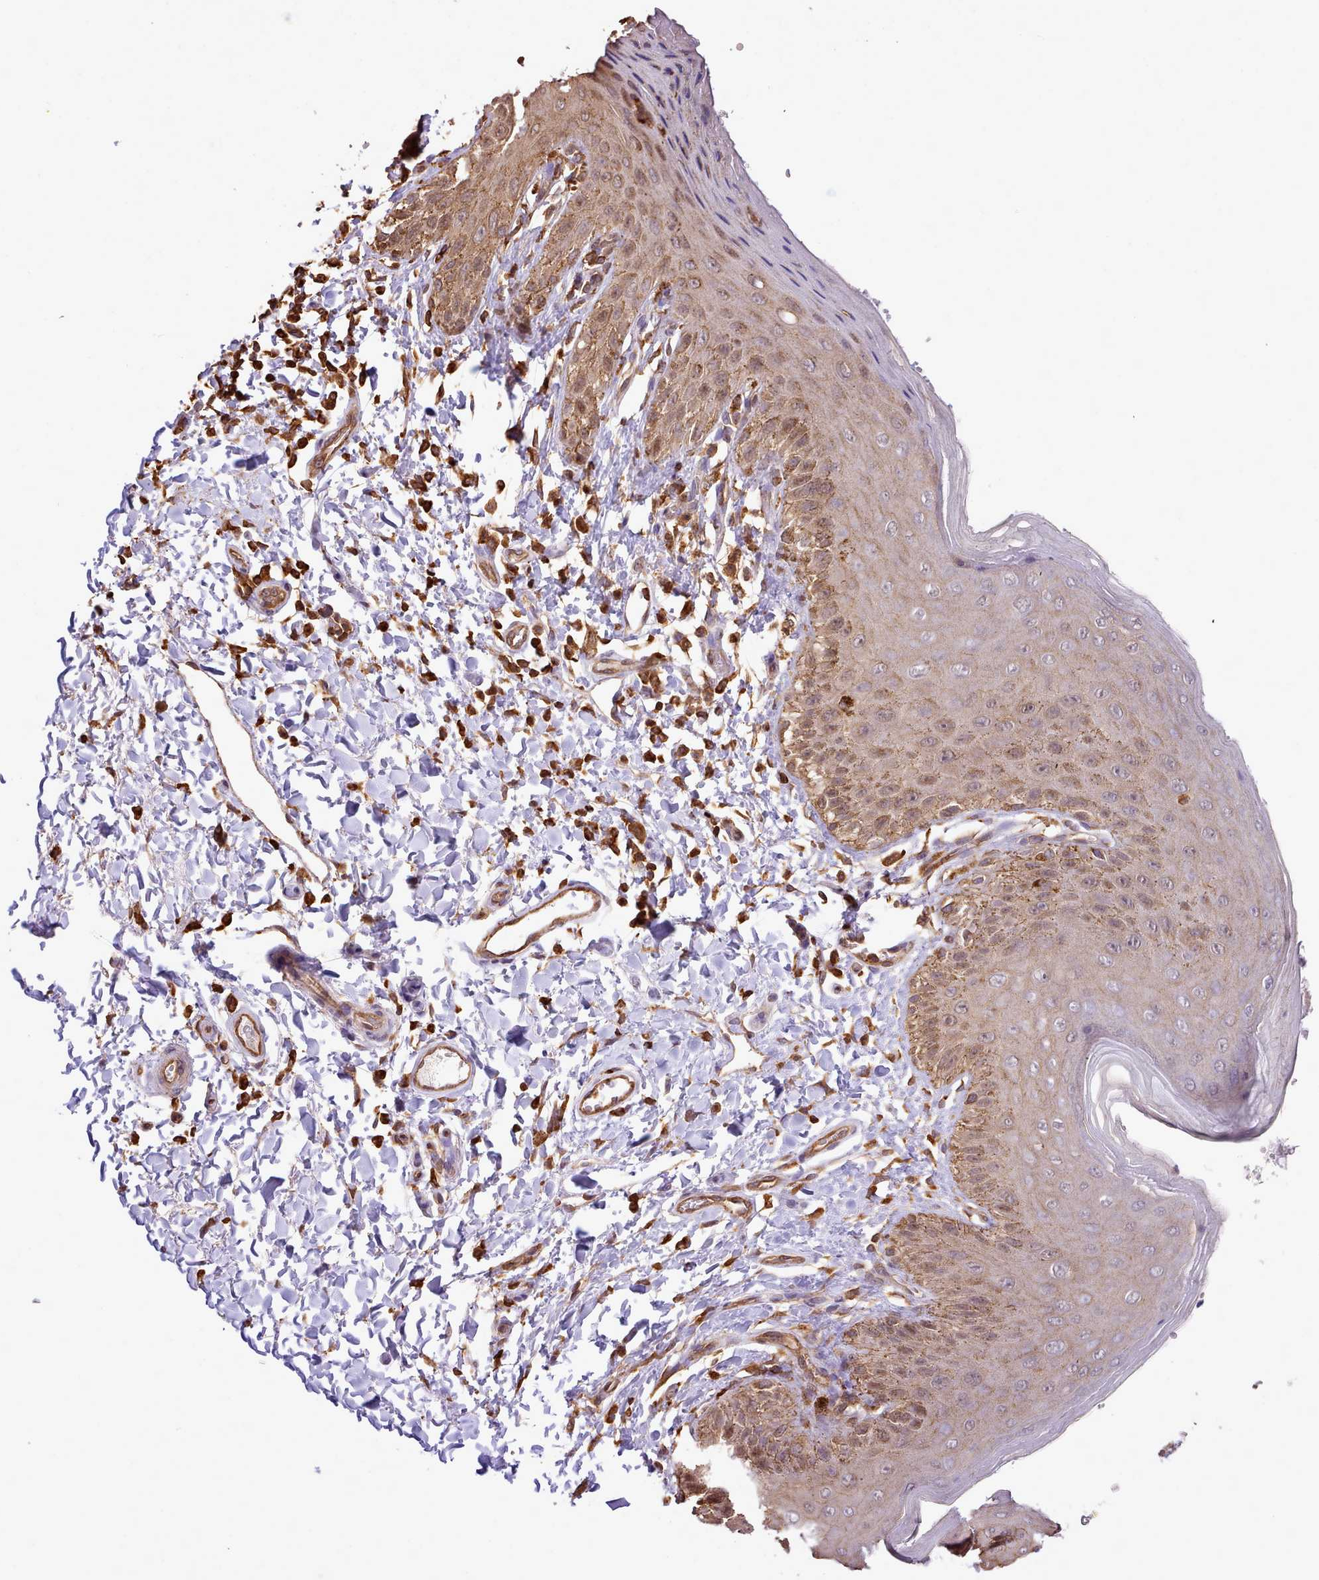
{"staining": {"intensity": "moderate", "quantity": ">75%", "location": "cytoplasmic/membranous,nuclear"}, "tissue": "skin", "cell_type": "Epidermal cells", "image_type": "normal", "snomed": [{"axis": "morphology", "description": "Normal tissue, NOS"}, {"axis": "topography", "description": "Anal"}], "caption": "The photomicrograph demonstrates staining of normal skin, revealing moderate cytoplasmic/membranous,nuclear protein expression (brown color) within epidermal cells.", "gene": "CAPZA1", "patient": {"sex": "male", "age": 44}}